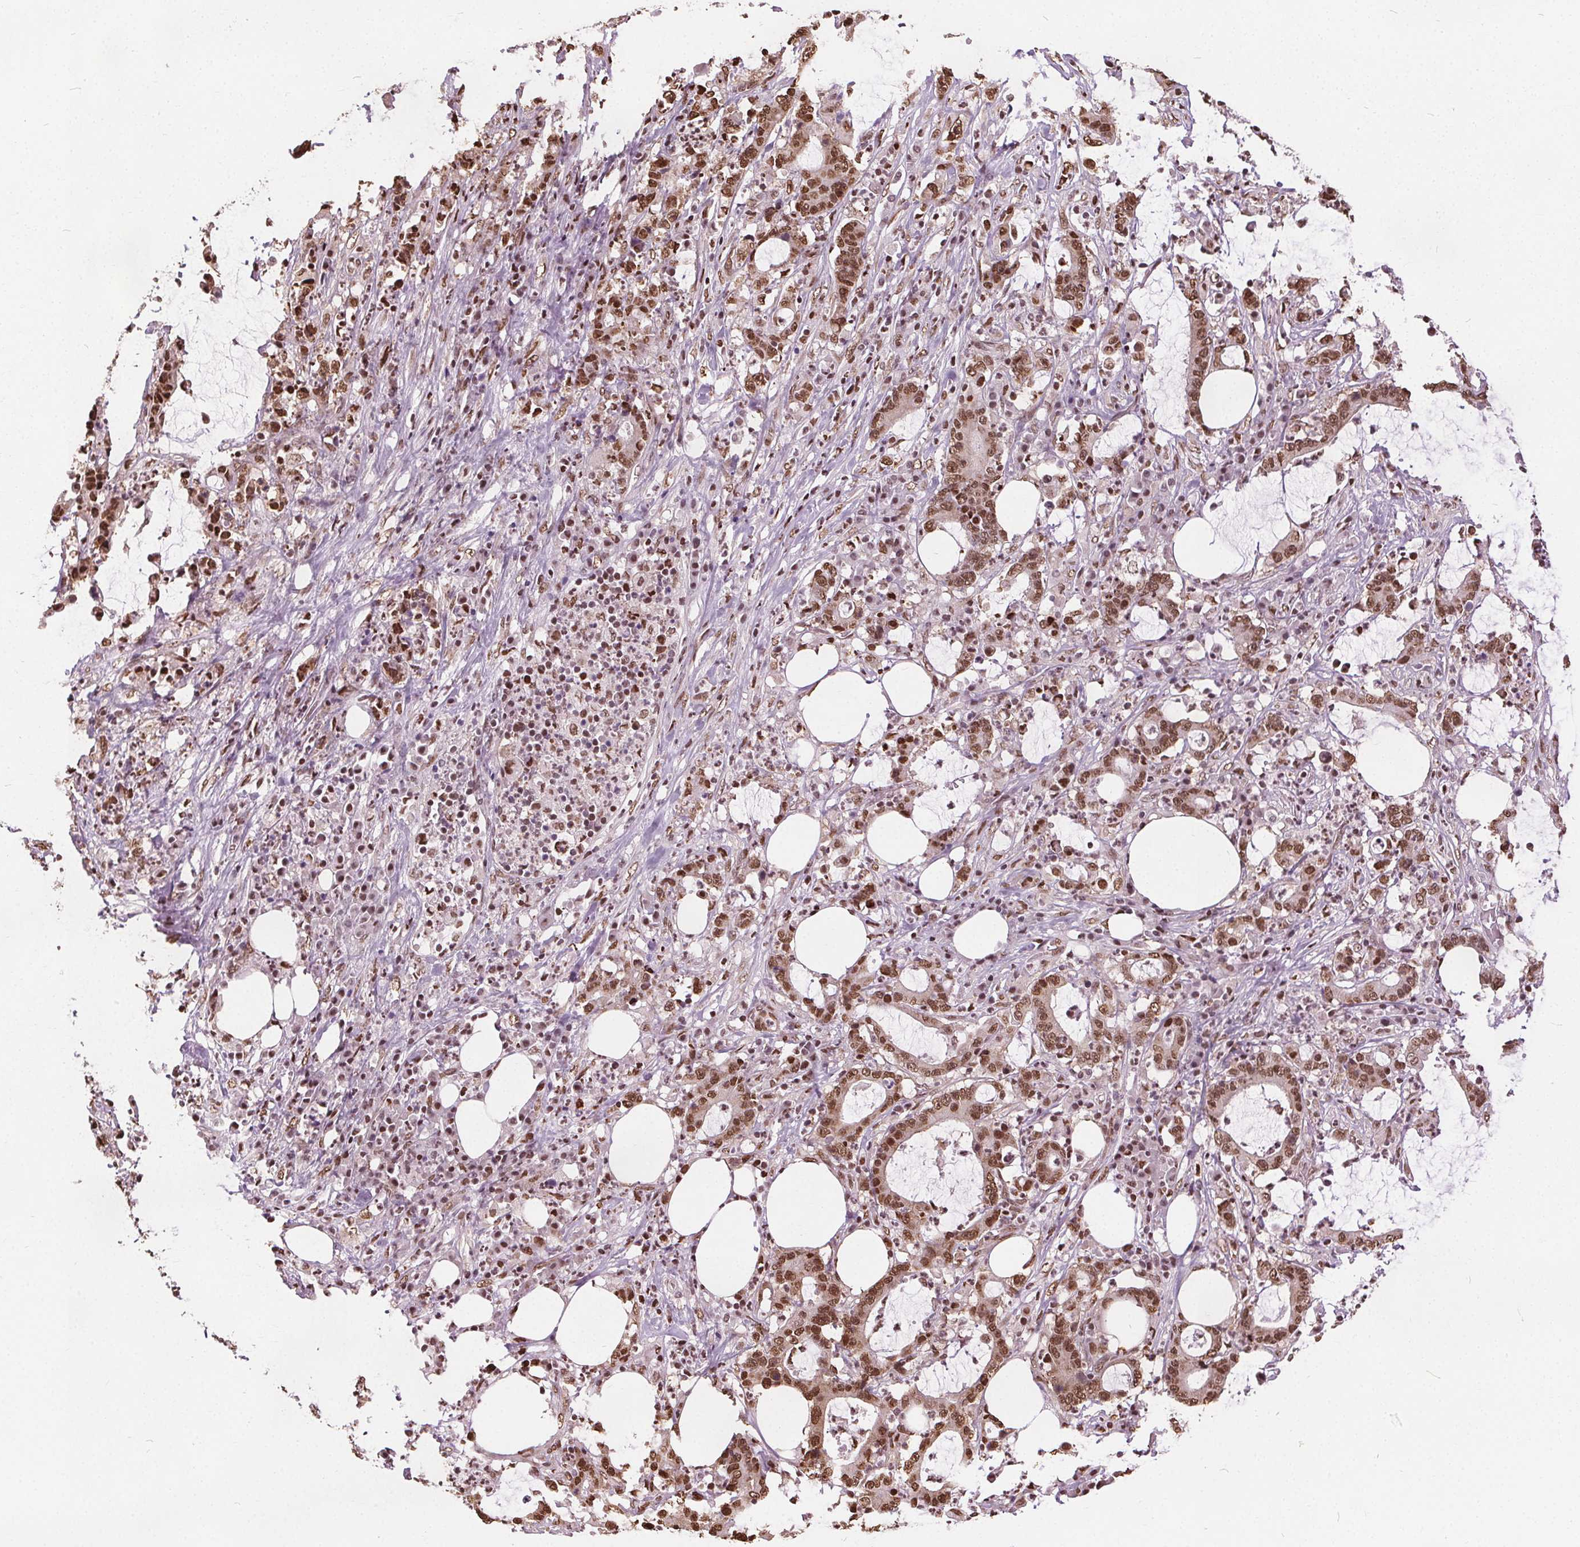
{"staining": {"intensity": "moderate", "quantity": ">75%", "location": "nuclear"}, "tissue": "stomach cancer", "cell_type": "Tumor cells", "image_type": "cancer", "snomed": [{"axis": "morphology", "description": "Adenocarcinoma, NOS"}, {"axis": "topography", "description": "Stomach, upper"}], "caption": "Immunohistochemistry micrograph of stomach adenocarcinoma stained for a protein (brown), which reveals medium levels of moderate nuclear expression in about >75% of tumor cells.", "gene": "ISLR2", "patient": {"sex": "male", "age": 68}}